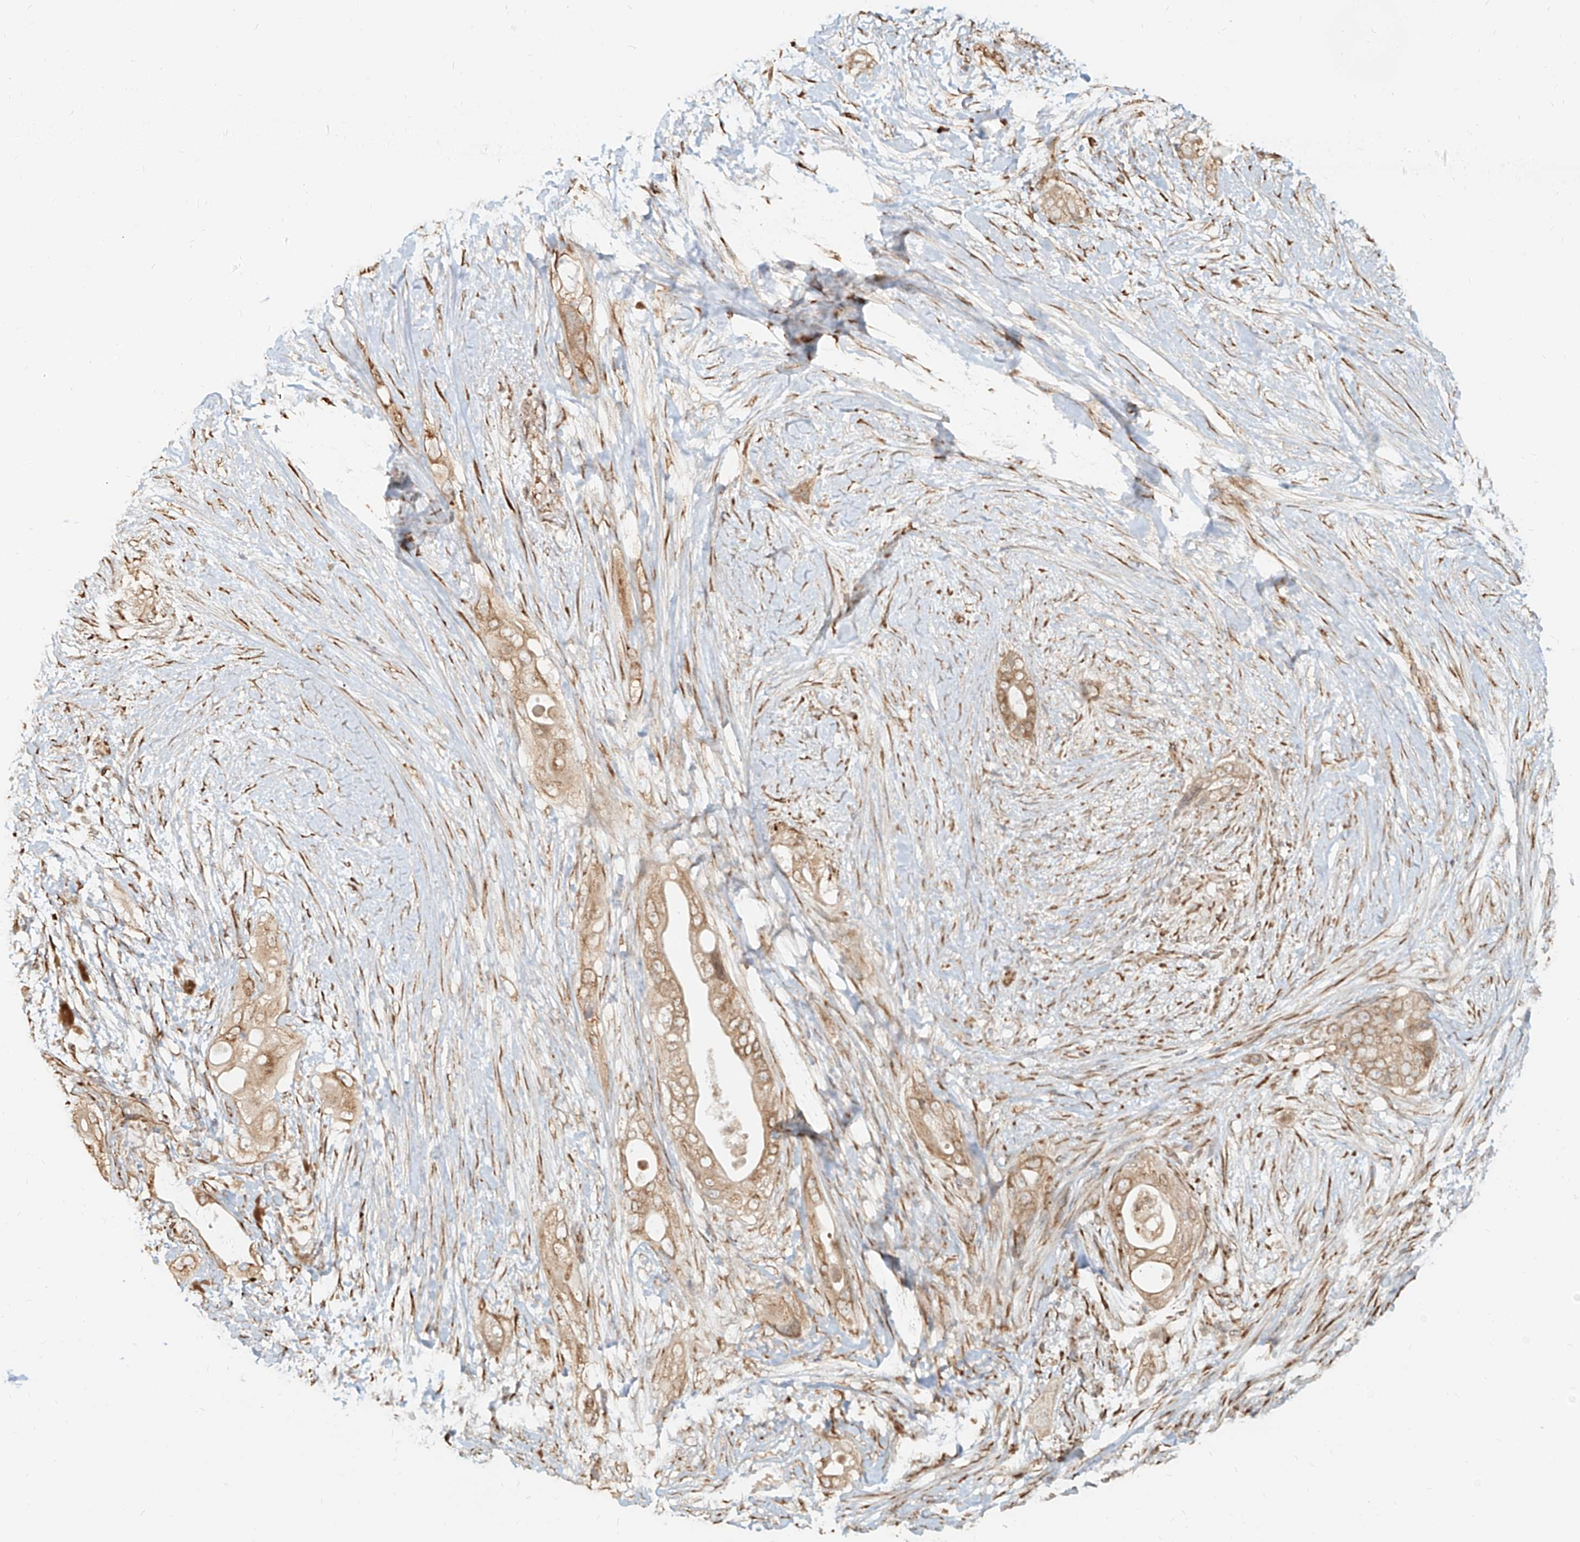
{"staining": {"intensity": "moderate", "quantity": ">75%", "location": "cytoplasmic/membranous"}, "tissue": "pancreatic cancer", "cell_type": "Tumor cells", "image_type": "cancer", "snomed": [{"axis": "morphology", "description": "Adenocarcinoma, NOS"}, {"axis": "topography", "description": "Pancreas"}], "caption": "Pancreatic adenocarcinoma stained with a brown dye exhibits moderate cytoplasmic/membranous positive expression in approximately >75% of tumor cells.", "gene": "UBE2K", "patient": {"sex": "male", "age": 53}}